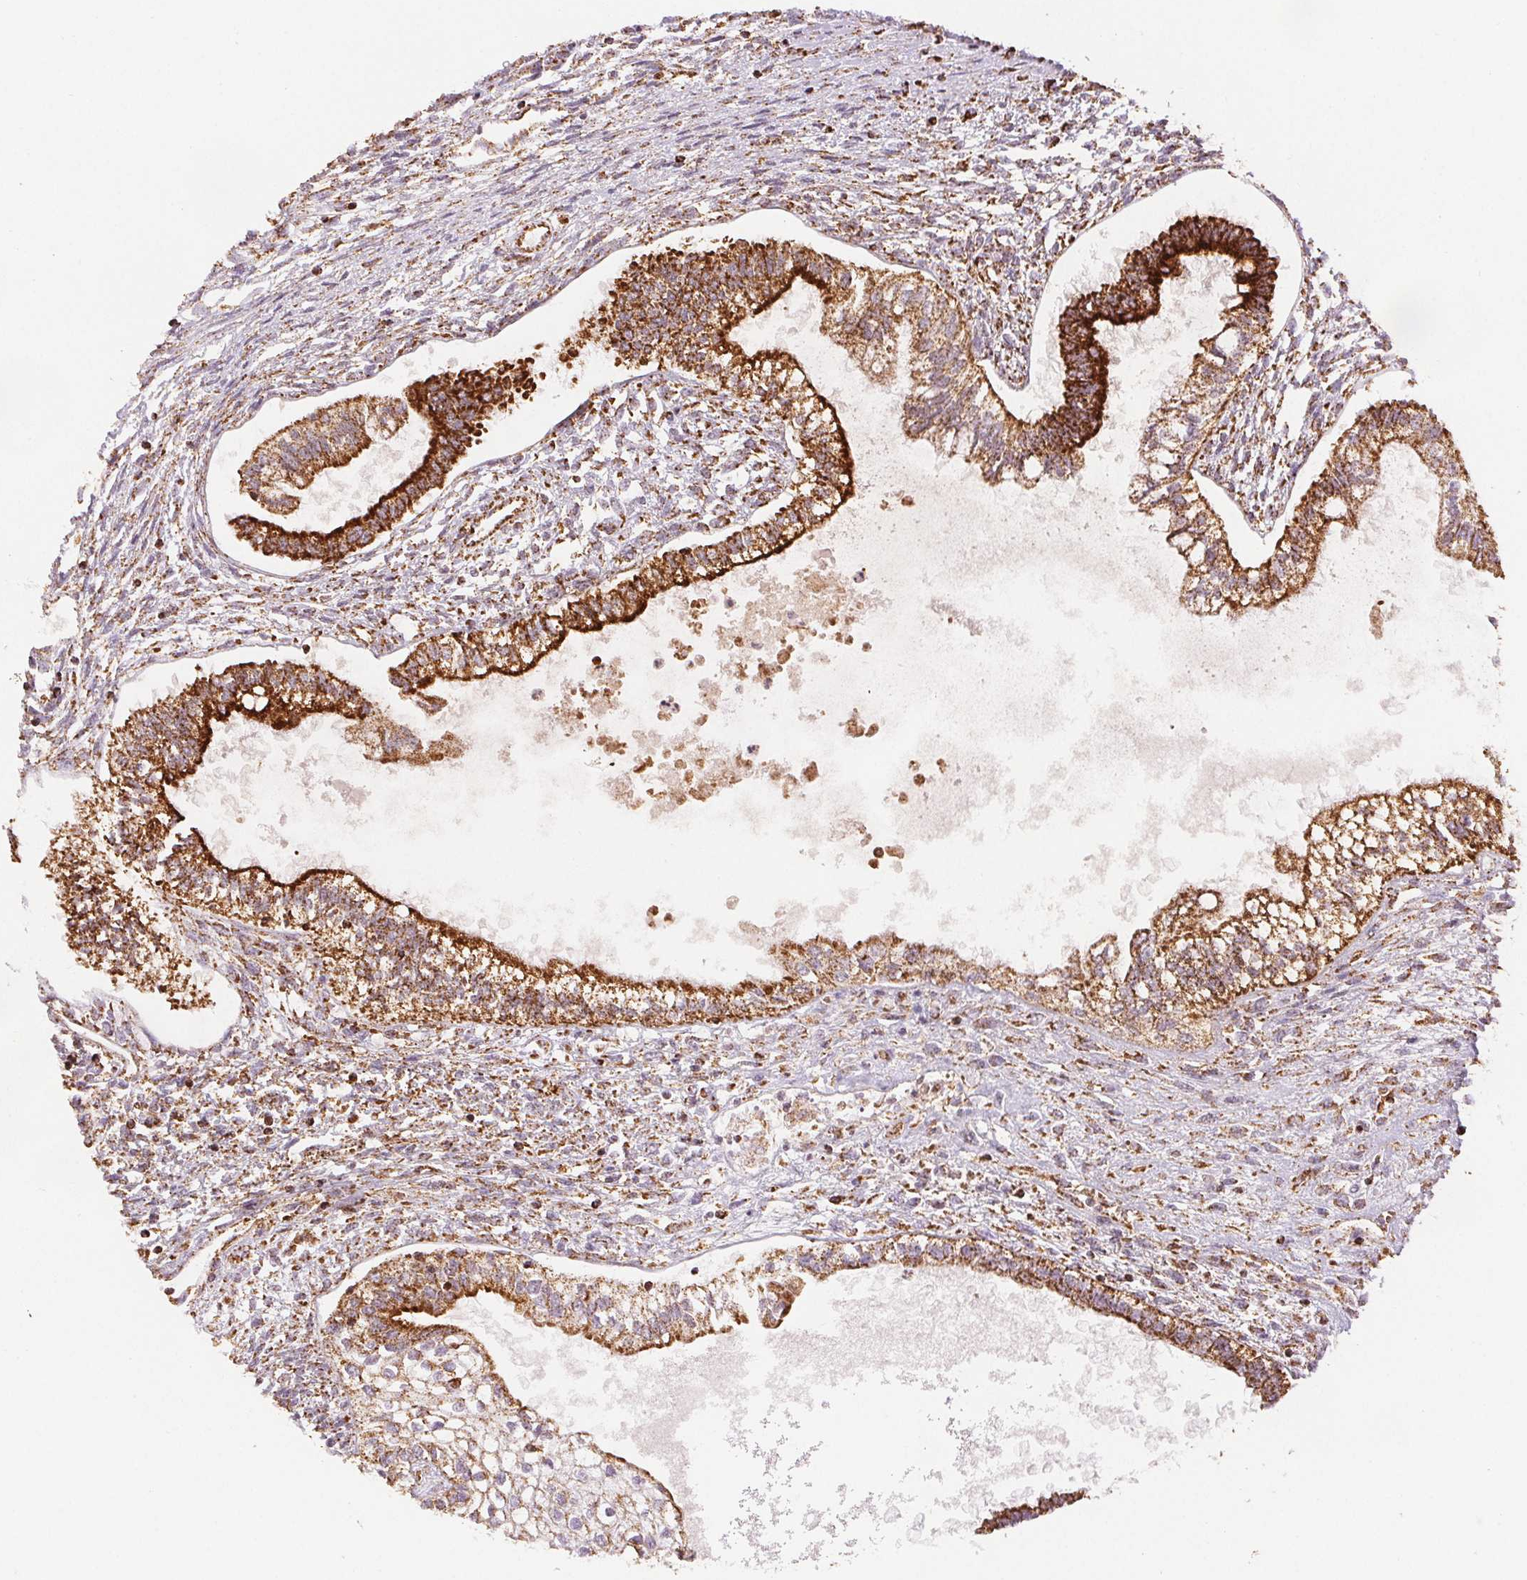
{"staining": {"intensity": "strong", "quantity": ">75%", "location": "cytoplasmic/membranous"}, "tissue": "testis cancer", "cell_type": "Tumor cells", "image_type": "cancer", "snomed": [{"axis": "morphology", "description": "Carcinoma, Embryonal, NOS"}, {"axis": "topography", "description": "Testis"}], "caption": "Immunohistochemical staining of human testis cancer reveals strong cytoplasmic/membranous protein staining in about >75% of tumor cells. (DAB IHC with brightfield microscopy, high magnification).", "gene": "SDHB", "patient": {"sex": "male", "age": 37}}